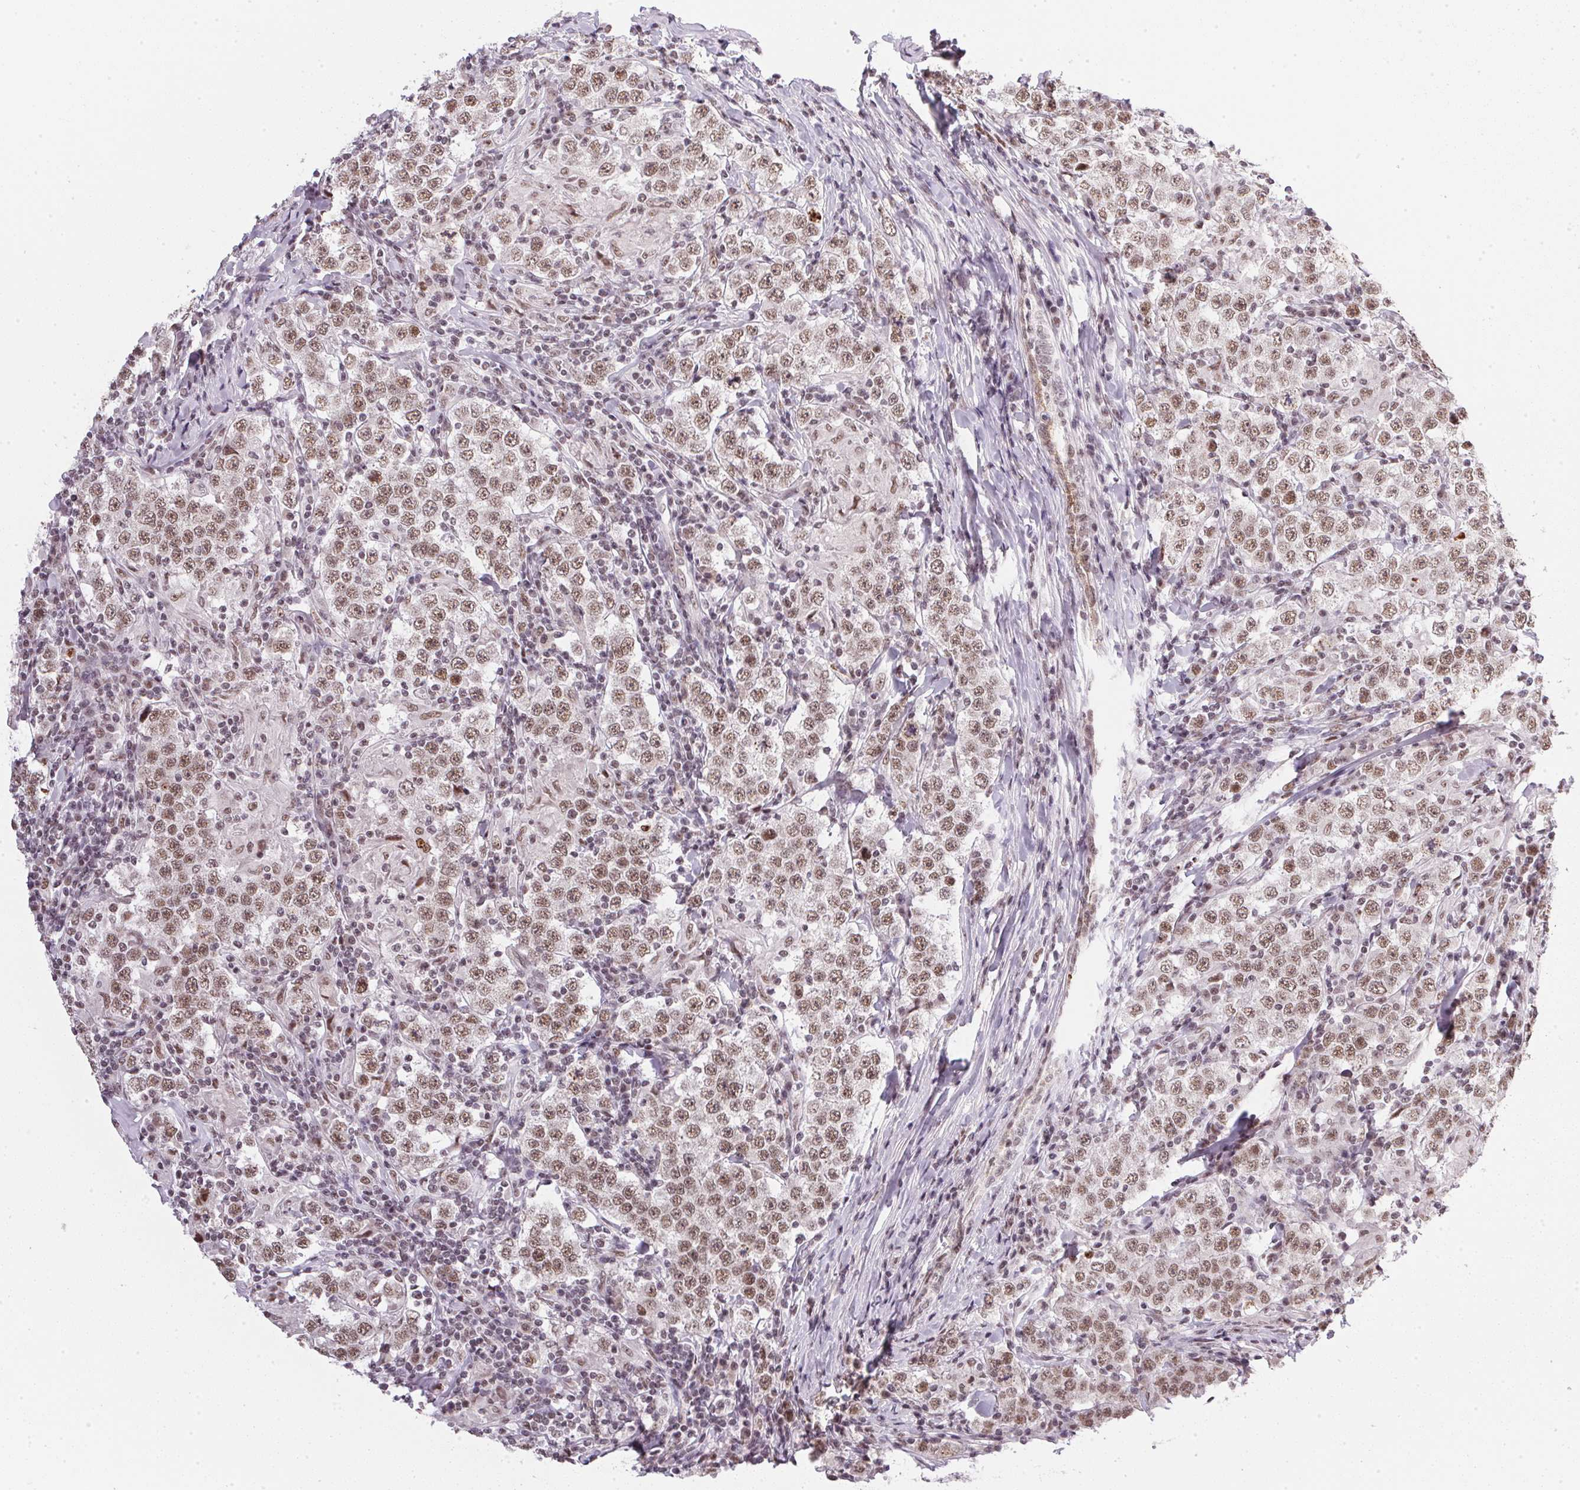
{"staining": {"intensity": "moderate", "quantity": ">75%", "location": "nuclear"}, "tissue": "testis cancer", "cell_type": "Tumor cells", "image_type": "cancer", "snomed": [{"axis": "morphology", "description": "Seminoma, NOS"}, {"axis": "morphology", "description": "Carcinoma, Embryonal, NOS"}, {"axis": "topography", "description": "Testis"}], "caption": "A brown stain highlights moderate nuclear staining of a protein in seminoma (testis) tumor cells.", "gene": "SRSF7", "patient": {"sex": "male", "age": 41}}